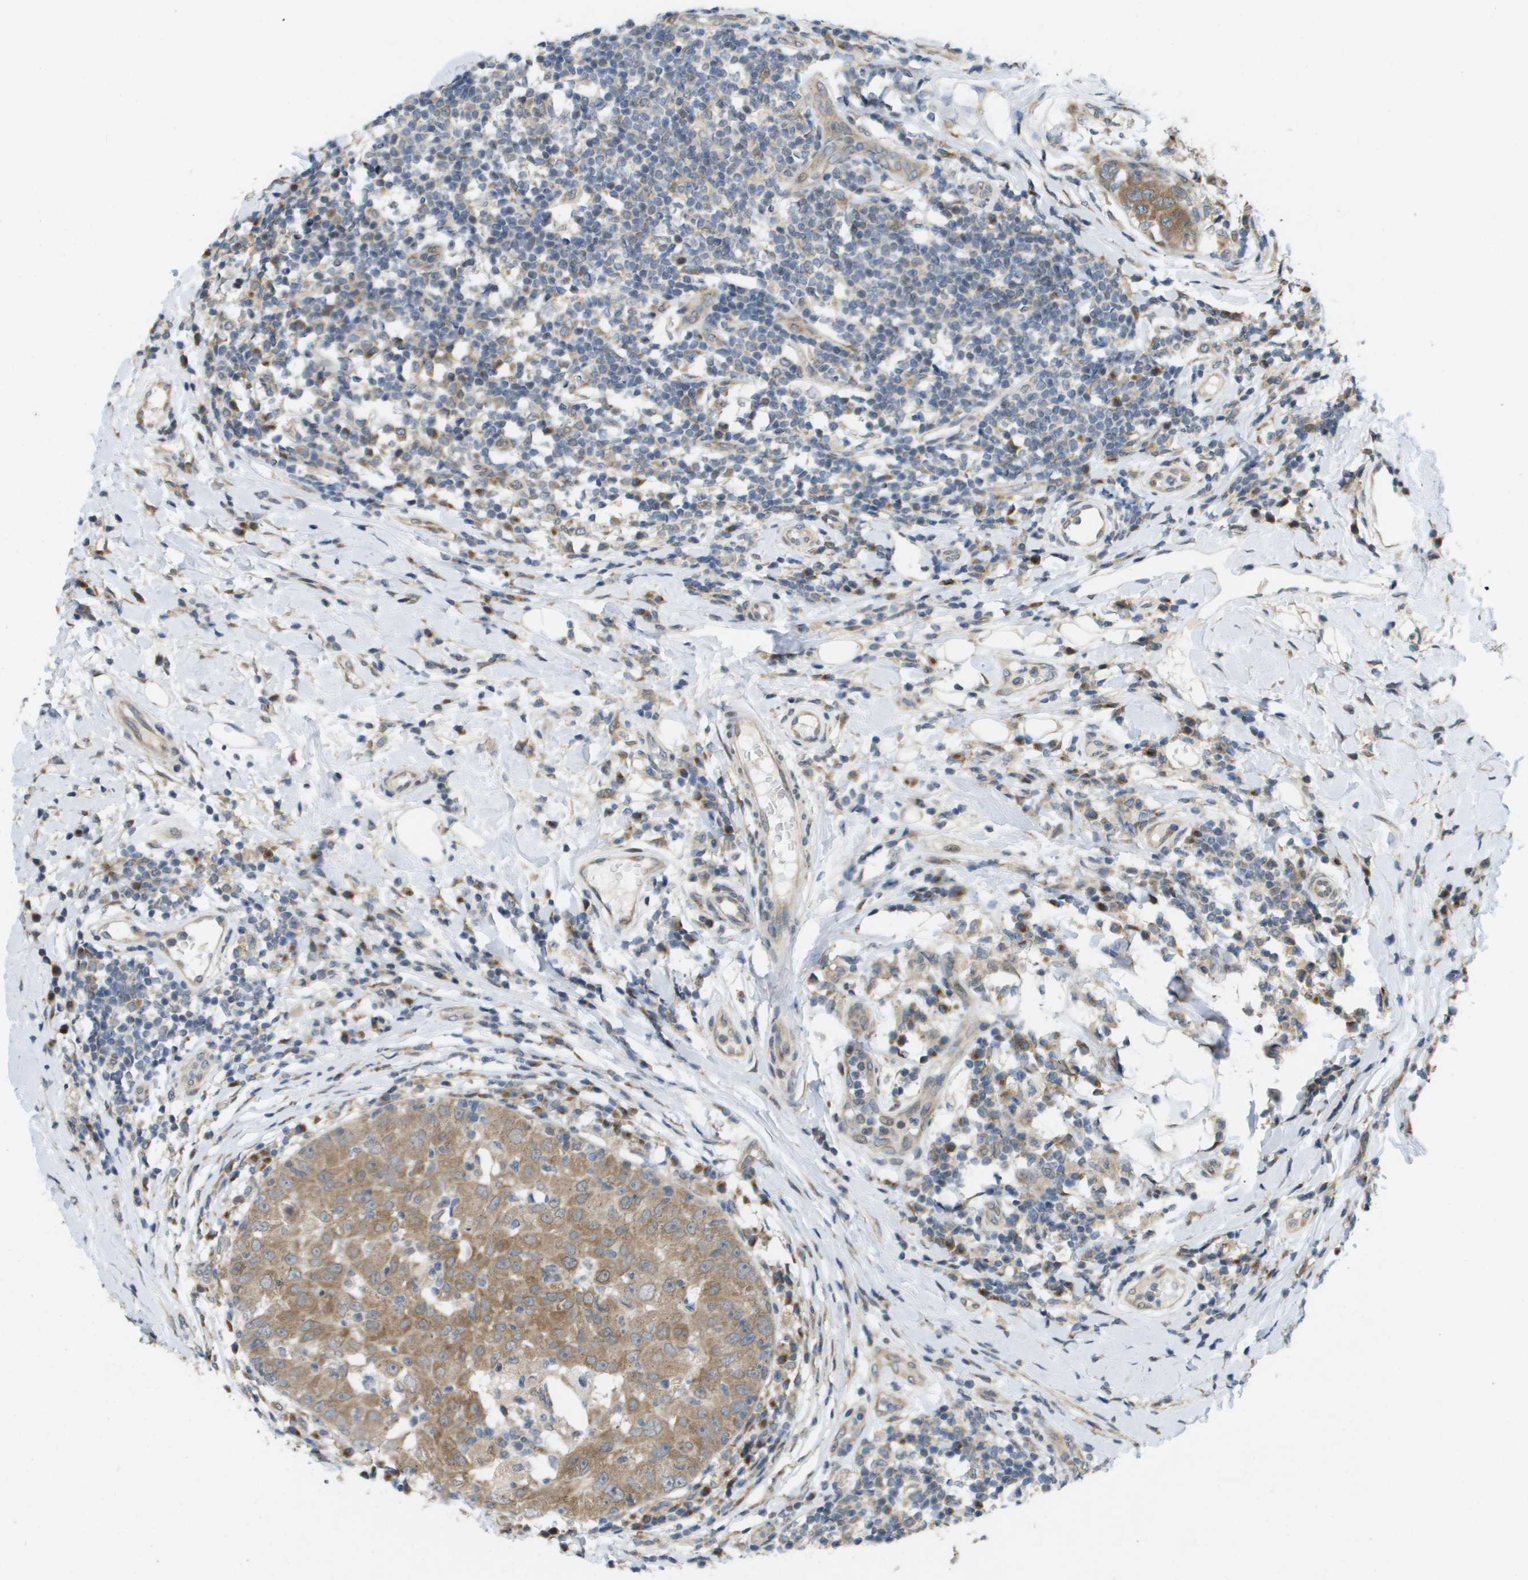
{"staining": {"intensity": "moderate", "quantity": ">75%", "location": "cytoplasmic/membranous"}, "tissue": "breast cancer", "cell_type": "Tumor cells", "image_type": "cancer", "snomed": [{"axis": "morphology", "description": "Duct carcinoma"}, {"axis": "topography", "description": "Breast"}], "caption": "IHC photomicrograph of human breast cancer (intraductal carcinoma) stained for a protein (brown), which displays medium levels of moderate cytoplasmic/membranous positivity in approximately >75% of tumor cells.", "gene": "IFNLR1", "patient": {"sex": "female", "age": 27}}